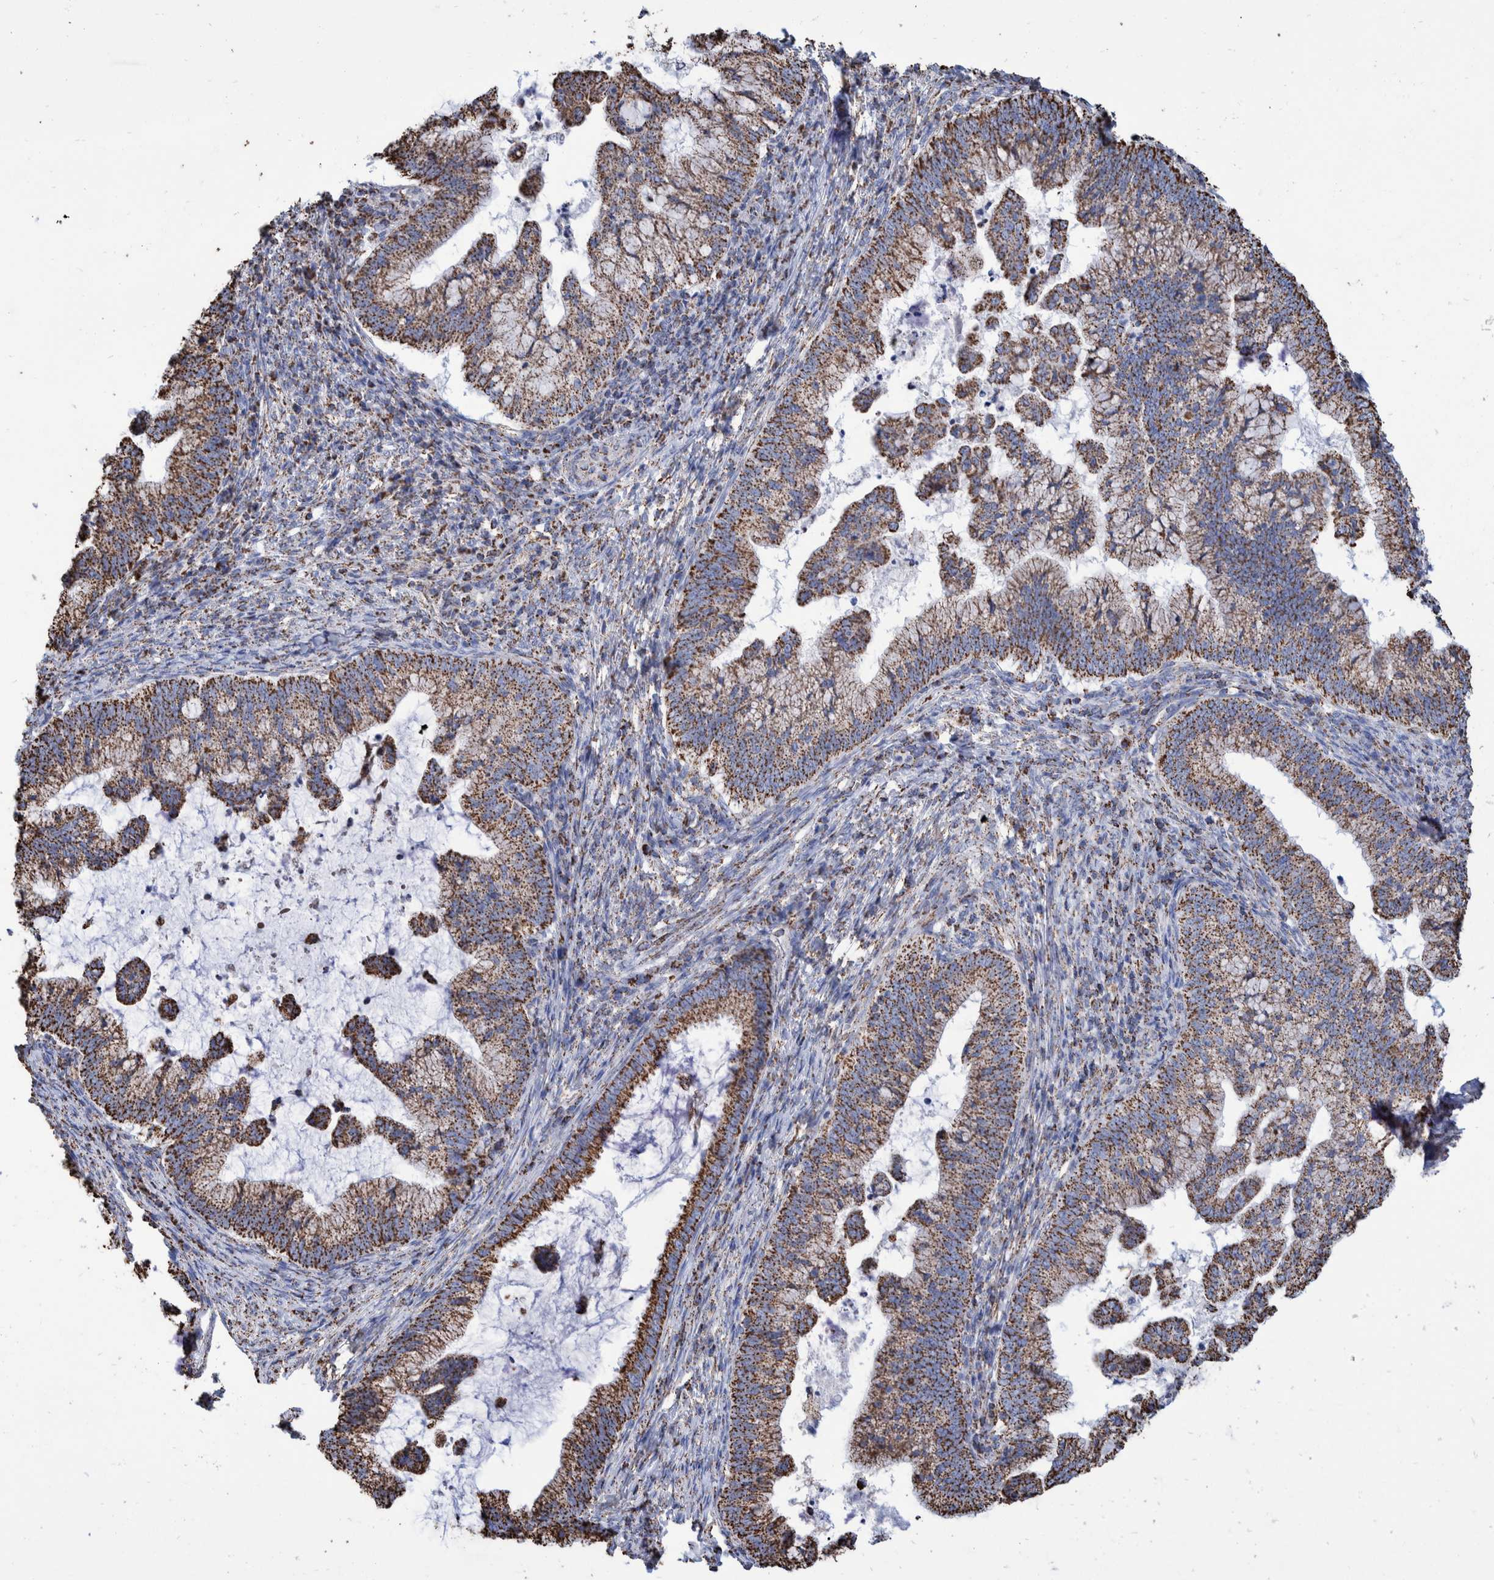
{"staining": {"intensity": "strong", "quantity": ">75%", "location": "cytoplasmic/membranous"}, "tissue": "cervical cancer", "cell_type": "Tumor cells", "image_type": "cancer", "snomed": [{"axis": "morphology", "description": "Adenocarcinoma, NOS"}, {"axis": "topography", "description": "Cervix"}], "caption": "Adenocarcinoma (cervical) tissue shows strong cytoplasmic/membranous expression in about >75% of tumor cells", "gene": "VPS26C", "patient": {"sex": "female", "age": 36}}